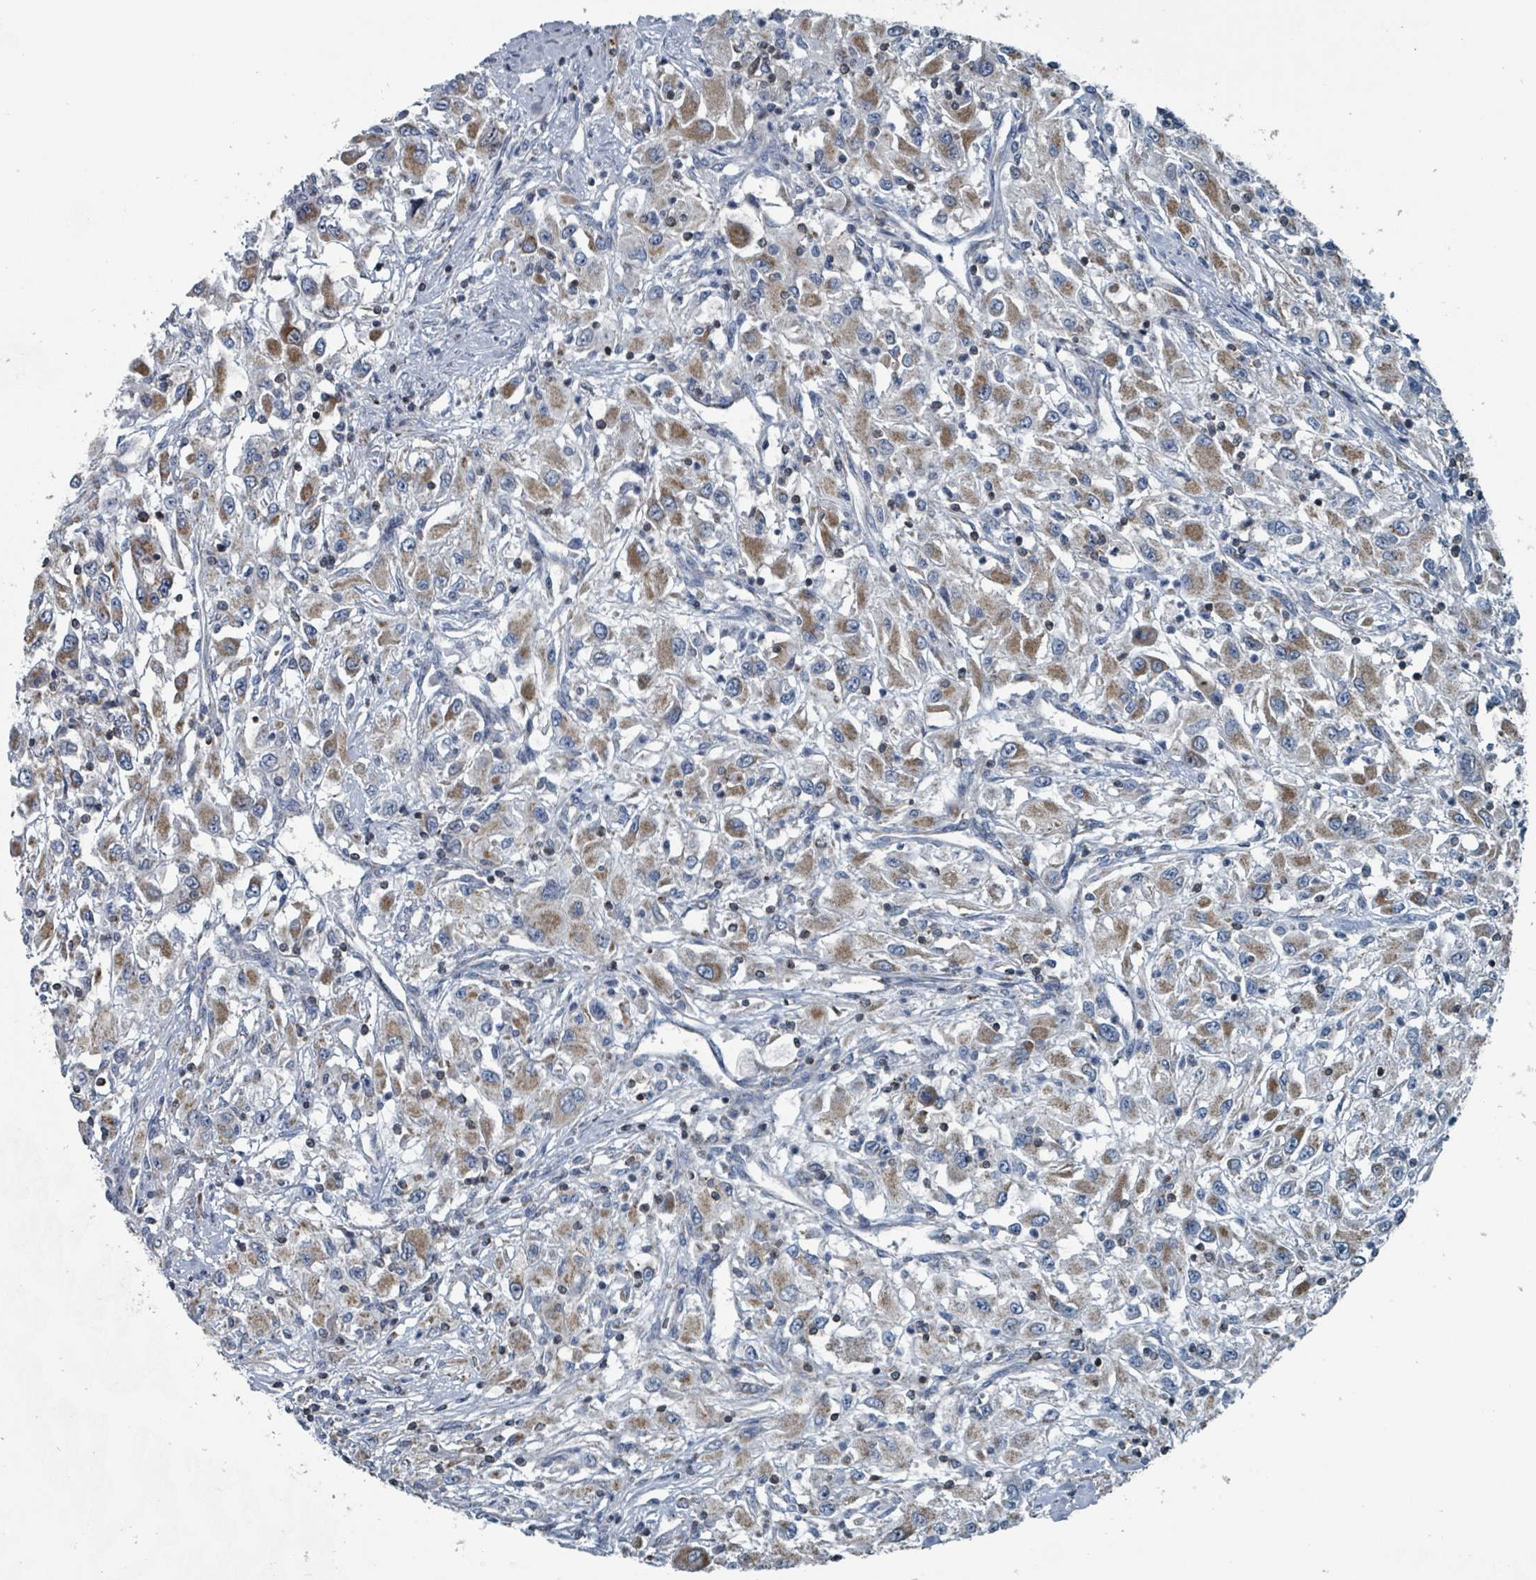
{"staining": {"intensity": "moderate", "quantity": ">75%", "location": "cytoplasmic/membranous"}, "tissue": "renal cancer", "cell_type": "Tumor cells", "image_type": "cancer", "snomed": [{"axis": "morphology", "description": "Adenocarcinoma, NOS"}, {"axis": "topography", "description": "Kidney"}], "caption": "Human renal cancer (adenocarcinoma) stained for a protein (brown) demonstrates moderate cytoplasmic/membranous positive positivity in approximately >75% of tumor cells.", "gene": "ABHD18", "patient": {"sex": "female", "age": 67}}